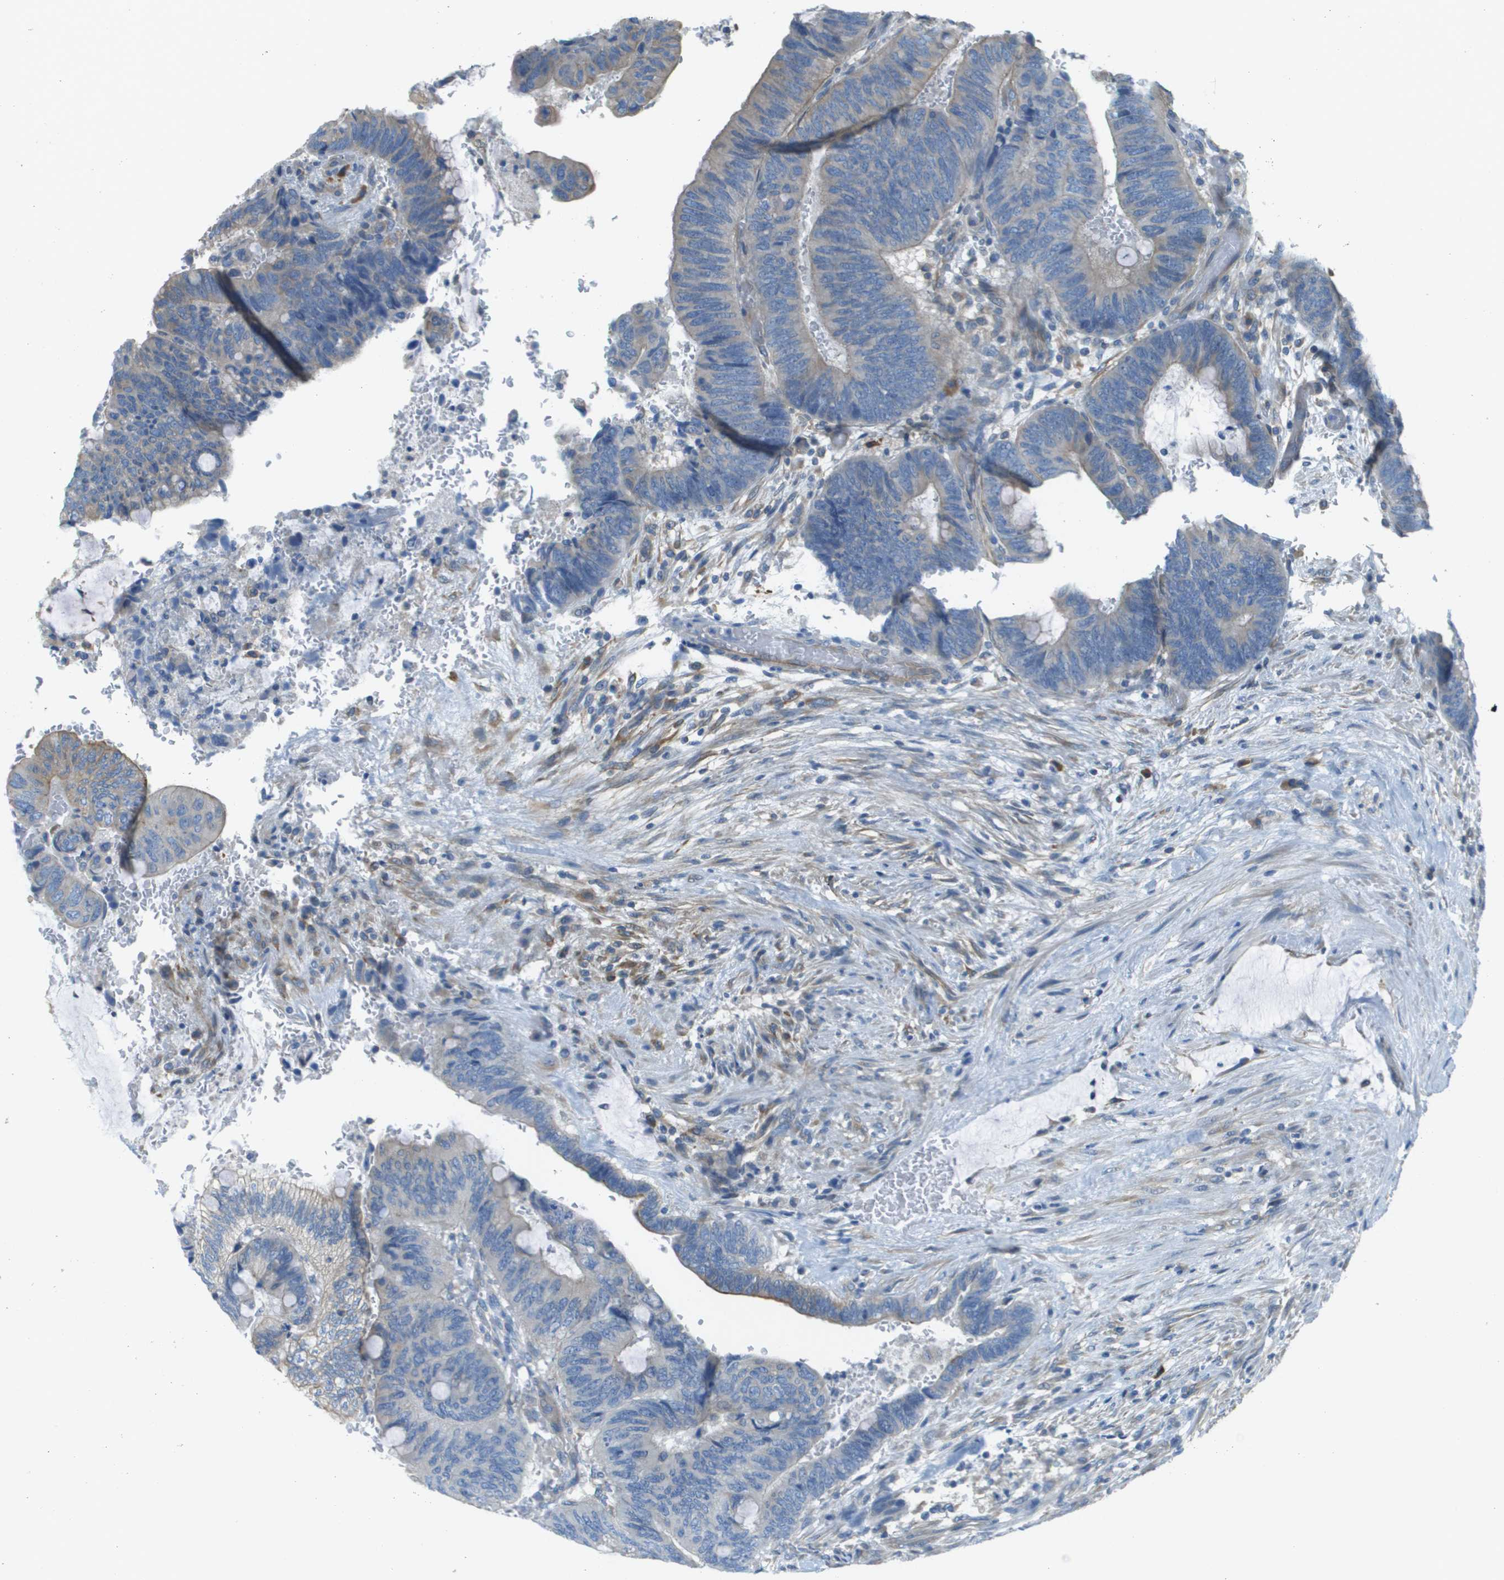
{"staining": {"intensity": "negative", "quantity": "none", "location": "none"}, "tissue": "colorectal cancer", "cell_type": "Tumor cells", "image_type": "cancer", "snomed": [{"axis": "morphology", "description": "Normal tissue, NOS"}, {"axis": "morphology", "description": "Adenocarcinoma, NOS"}, {"axis": "topography", "description": "Rectum"}], "caption": "Colorectal cancer was stained to show a protein in brown. There is no significant expression in tumor cells.", "gene": "DNAJB11", "patient": {"sex": "male", "age": 92}}